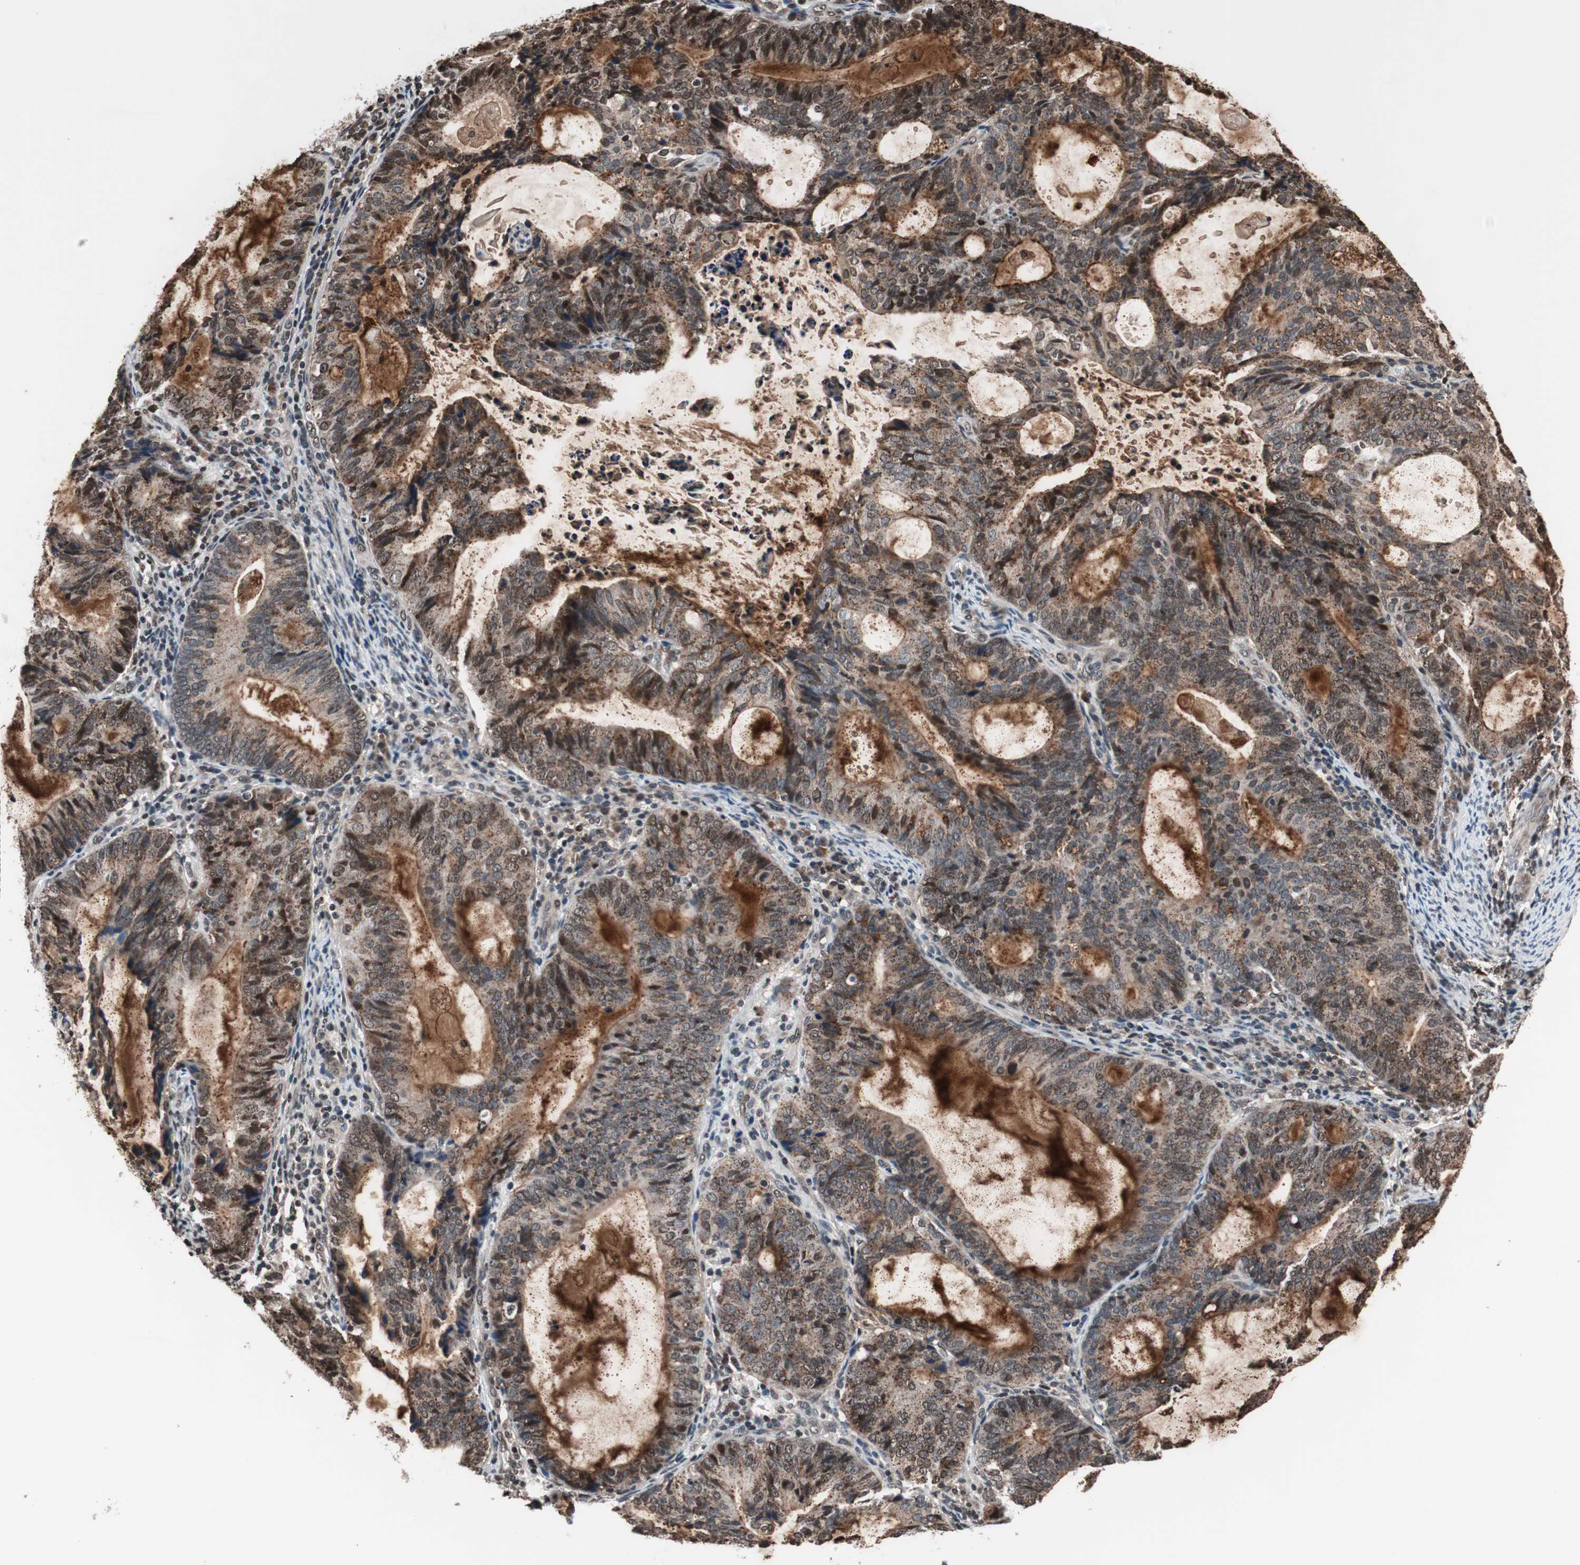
{"staining": {"intensity": "strong", "quantity": "<25%", "location": "cytoplasmic/membranous,nuclear"}, "tissue": "endometrial cancer", "cell_type": "Tumor cells", "image_type": "cancer", "snomed": [{"axis": "morphology", "description": "Adenocarcinoma, NOS"}, {"axis": "topography", "description": "Uterus"}], "caption": "Immunohistochemical staining of endometrial cancer (adenocarcinoma) exhibits medium levels of strong cytoplasmic/membranous and nuclear protein staining in approximately <25% of tumor cells.", "gene": "RFC1", "patient": {"sex": "female", "age": 83}}